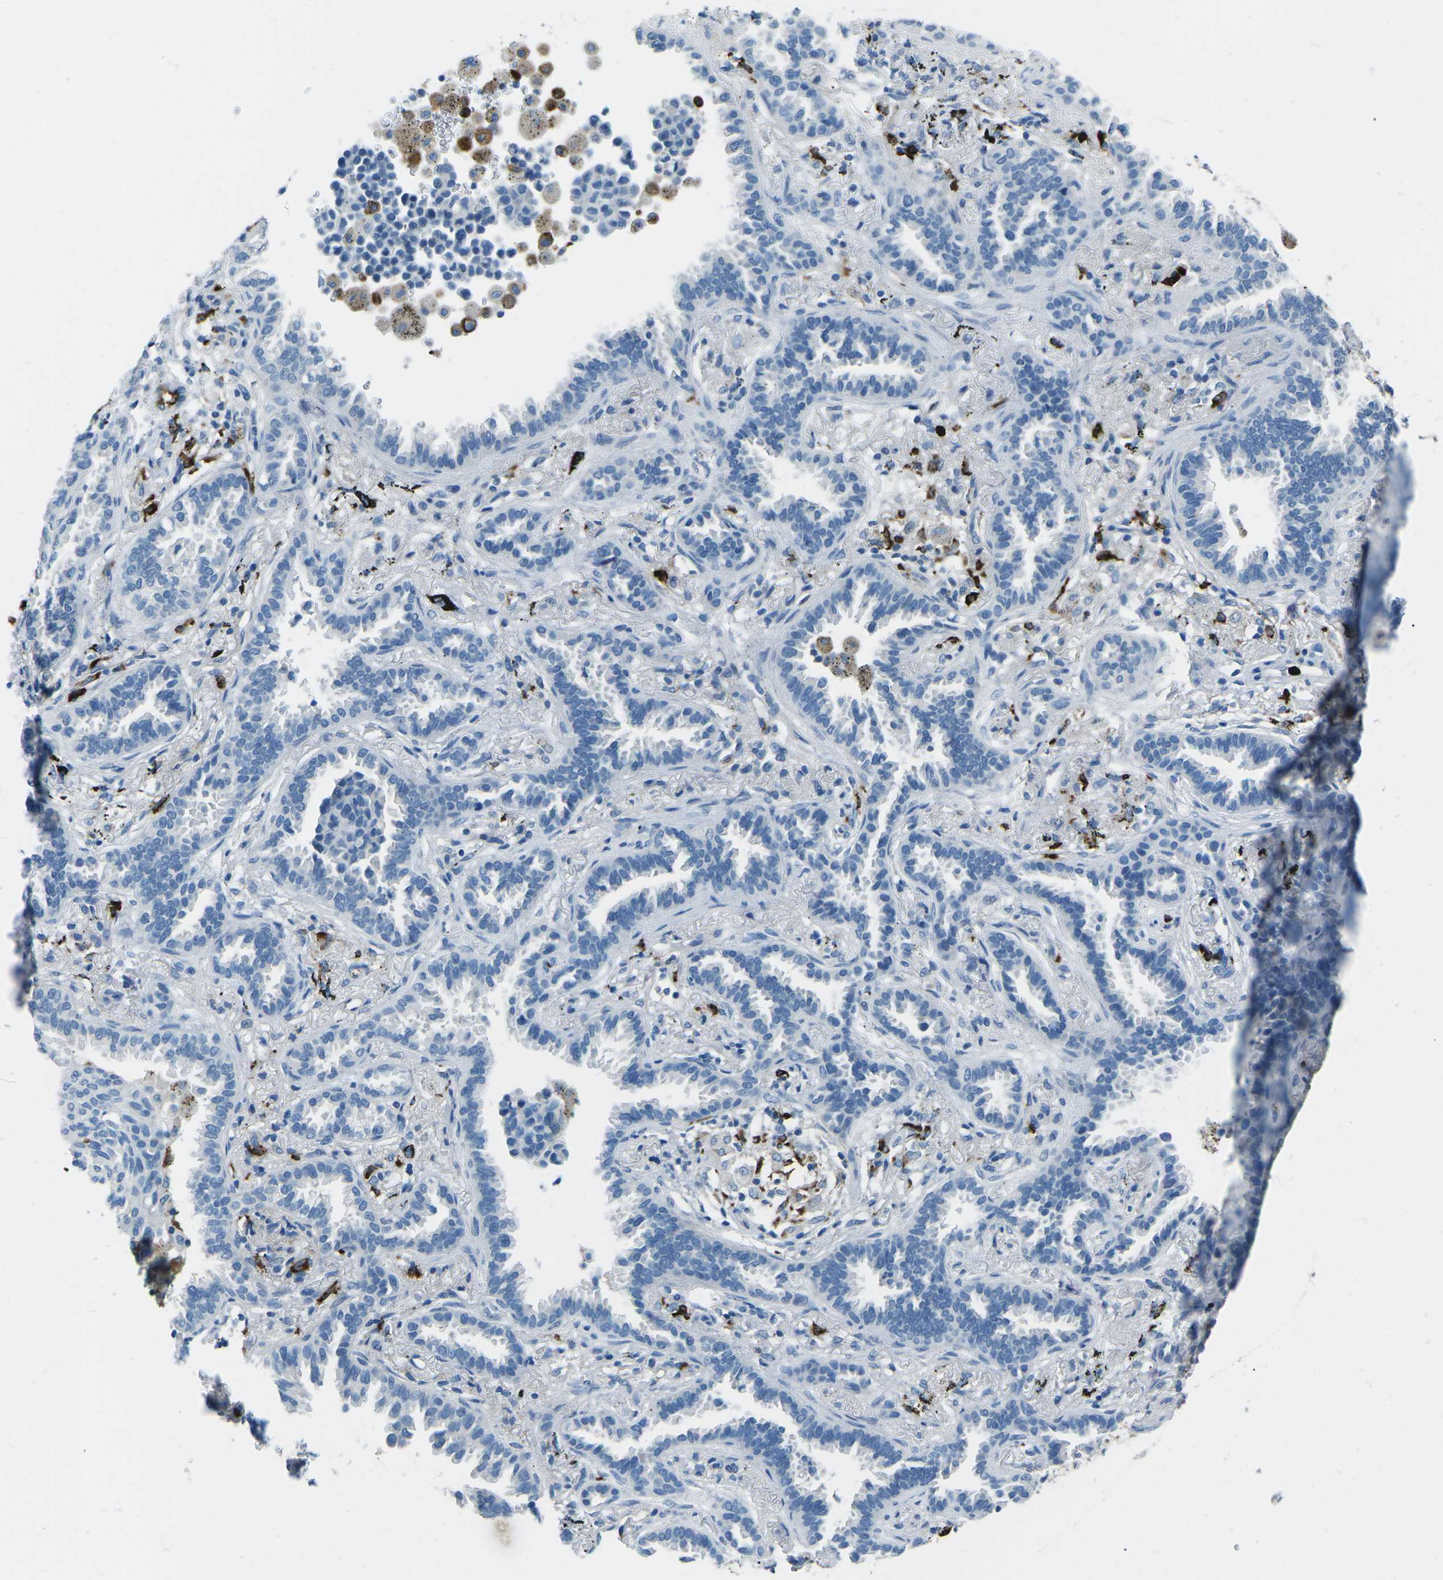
{"staining": {"intensity": "weak", "quantity": "<25%", "location": "cytoplasmic/membranous"}, "tissue": "lung cancer", "cell_type": "Tumor cells", "image_type": "cancer", "snomed": [{"axis": "morphology", "description": "Normal tissue, NOS"}, {"axis": "morphology", "description": "Adenocarcinoma, NOS"}, {"axis": "topography", "description": "Lung"}], "caption": "This is a image of IHC staining of adenocarcinoma (lung), which shows no staining in tumor cells.", "gene": "FCN1", "patient": {"sex": "male", "age": 59}}